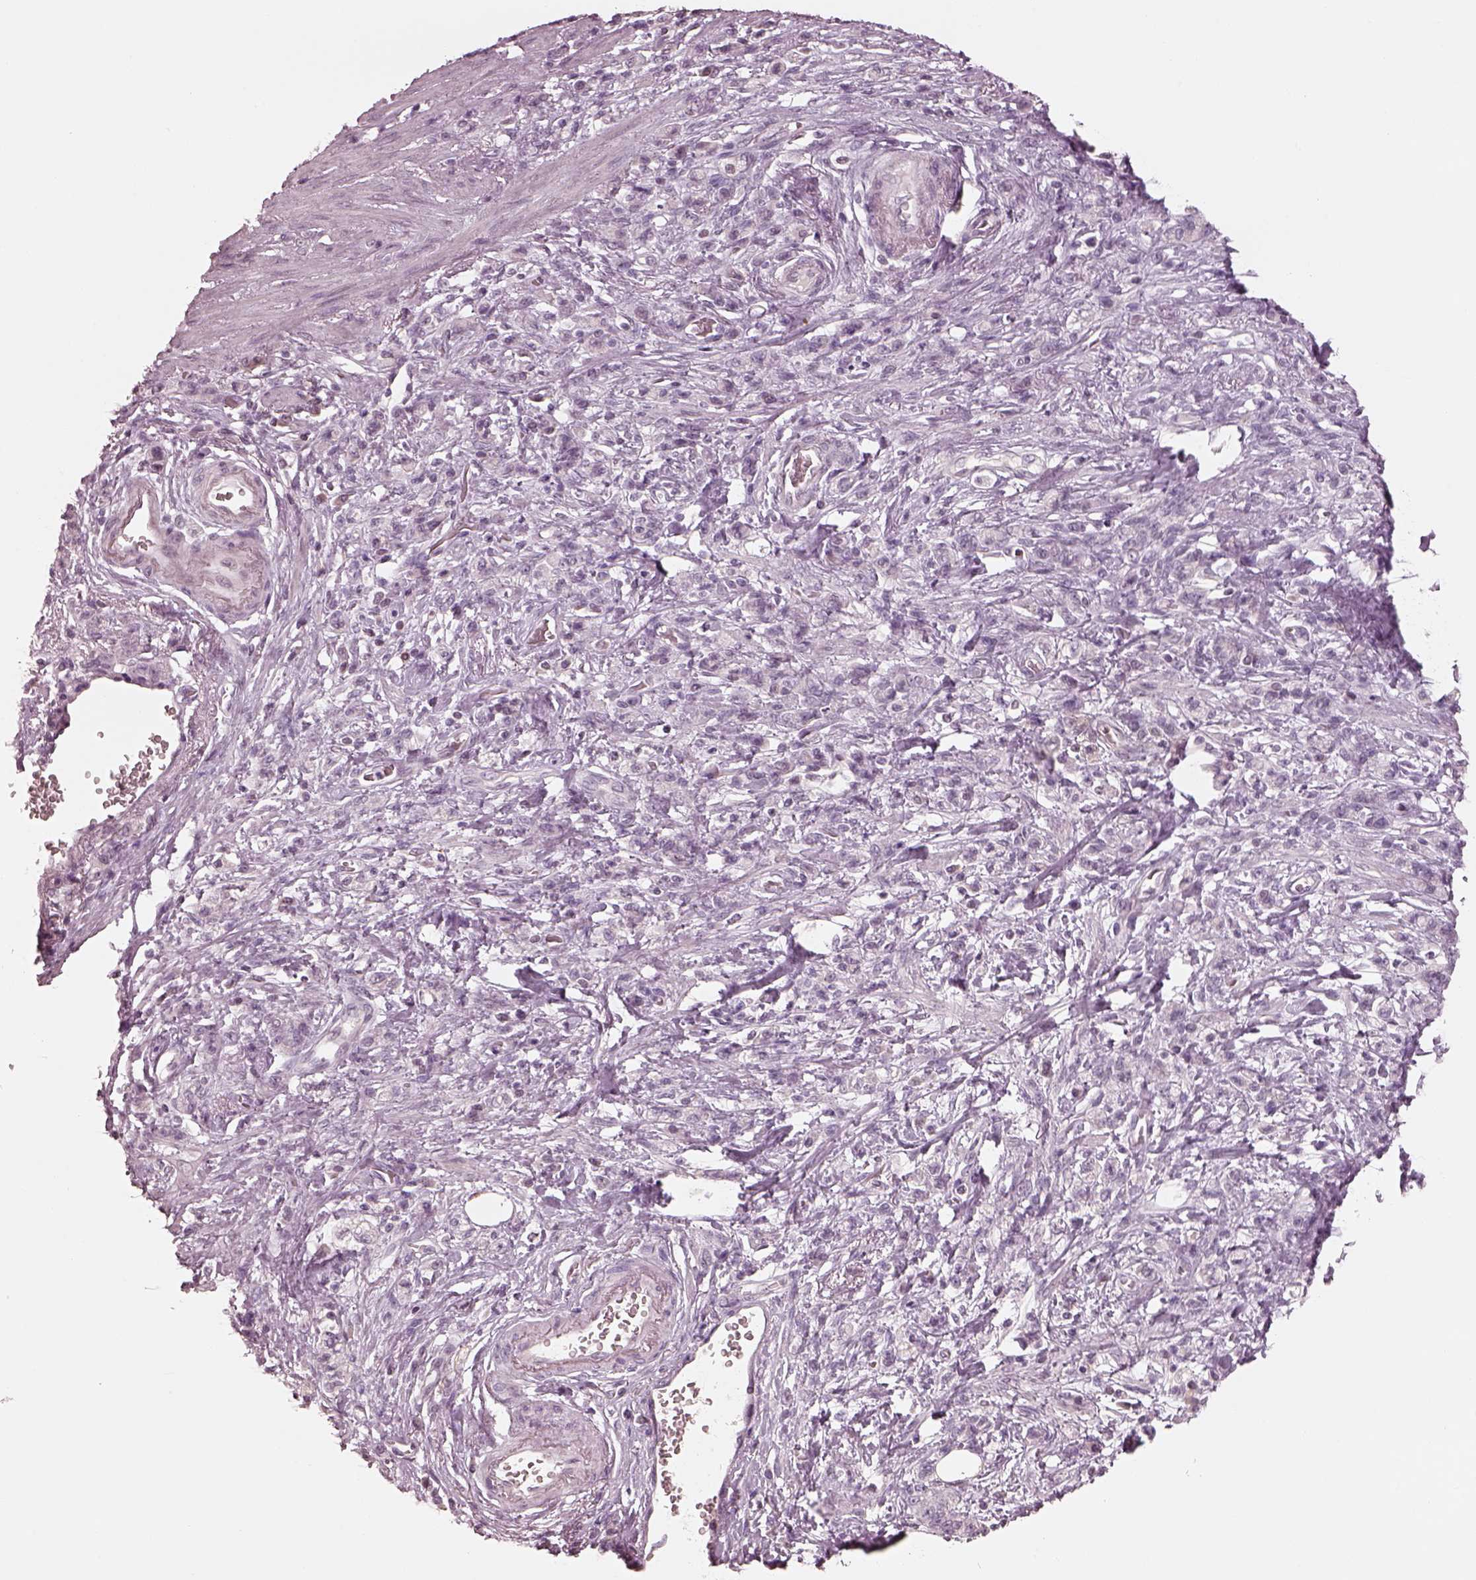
{"staining": {"intensity": "negative", "quantity": "none", "location": "none"}, "tissue": "stomach cancer", "cell_type": "Tumor cells", "image_type": "cancer", "snomed": [{"axis": "morphology", "description": "Adenocarcinoma, NOS"}, {"axis": "topography", "description": "Stomach"}], "caption": "Immunohistochemistry micrograph of neoplastic tissue: stomach adenocarcinoma stained with DAB (3,3'-diaminobenzidine) reveals no significant protein expression in tumor cells.", "gene": "EGR4", "patient": {"sex": "male", "age": 77}}